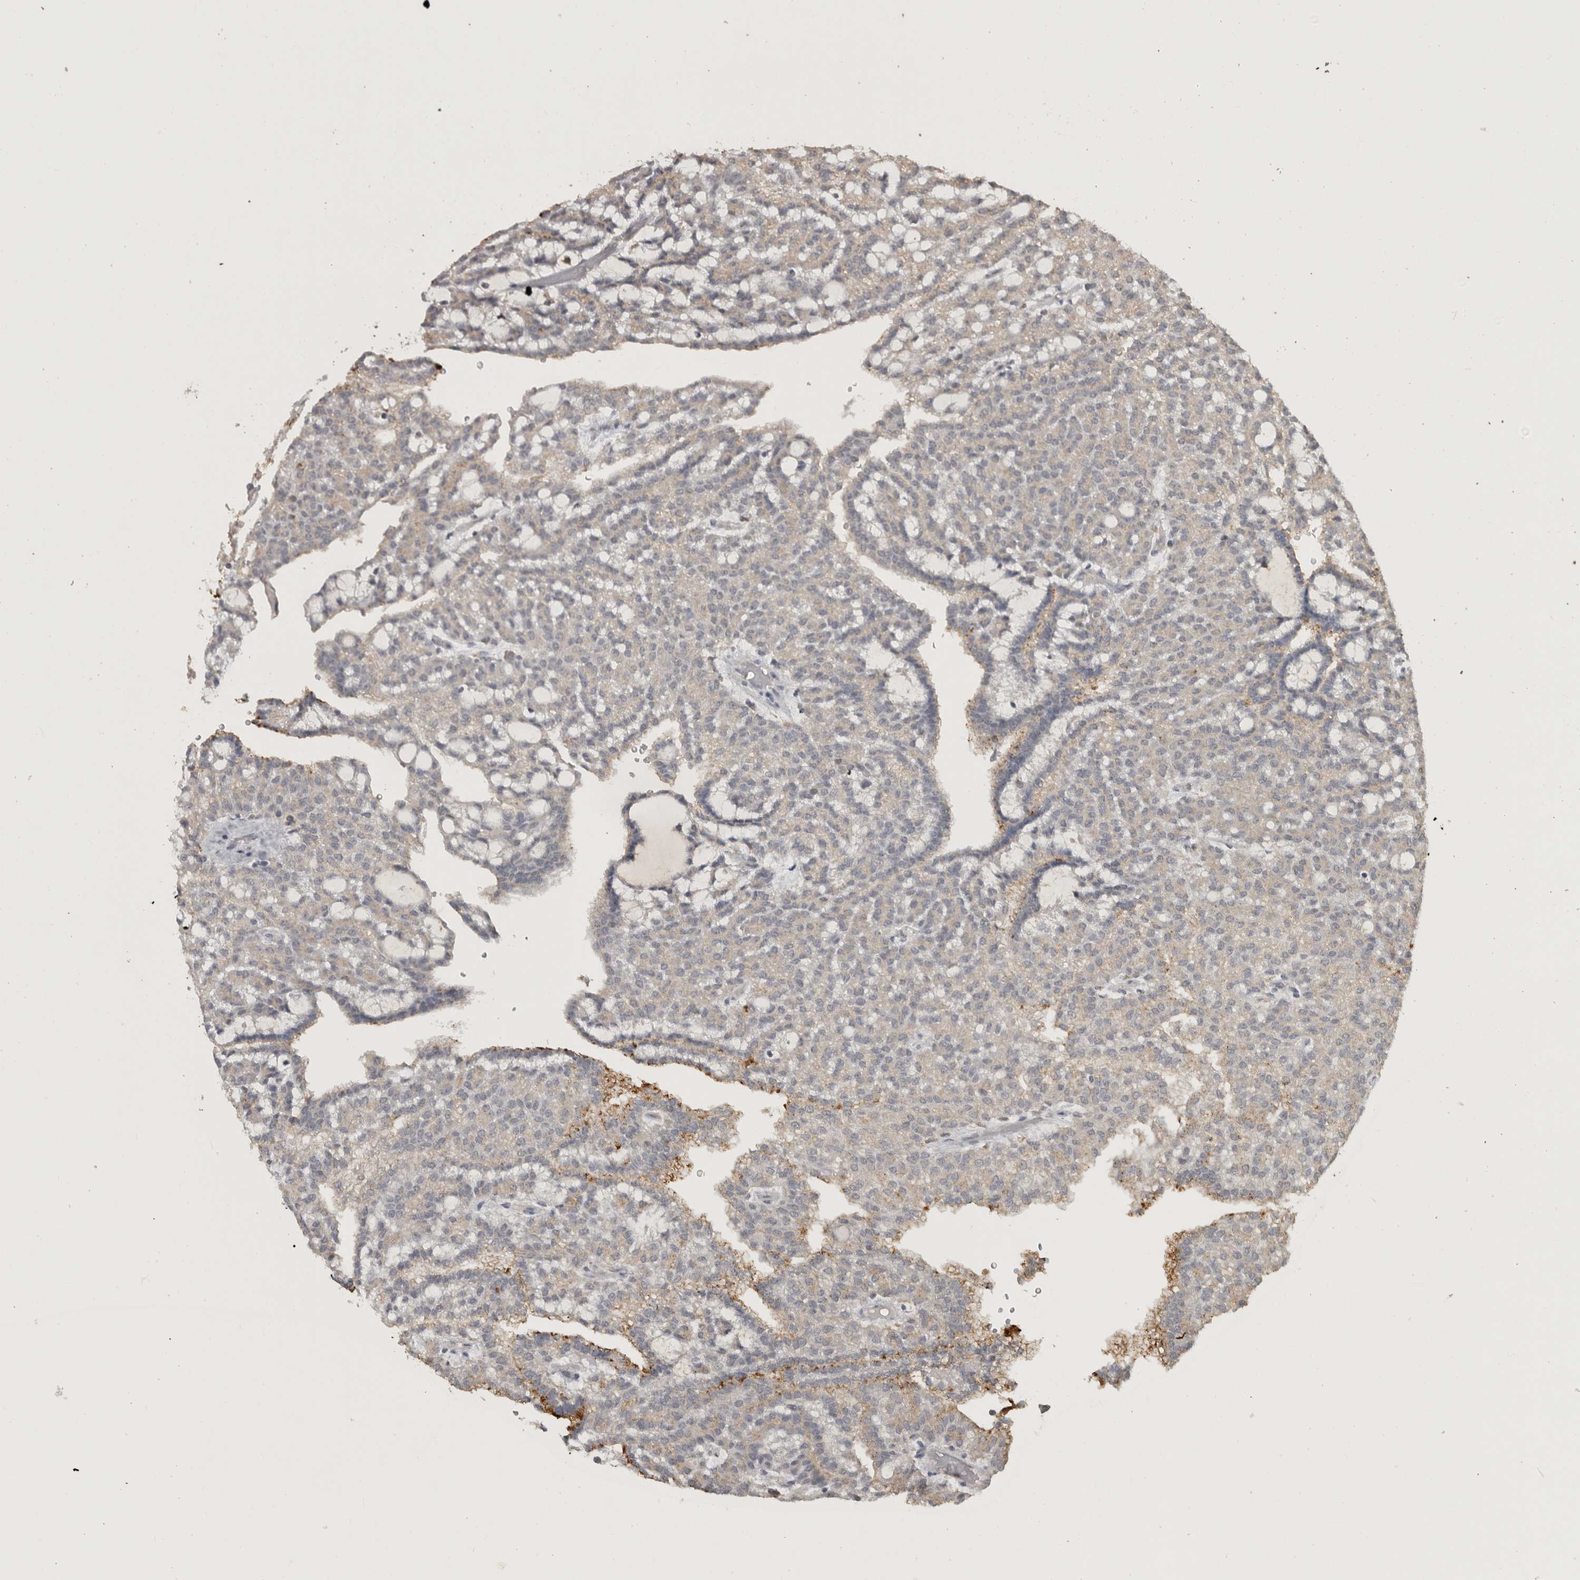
{"staining": {"intensity": "weak", "quantity": "<25%", "location": "cytoplasmic/membranous"}, "tissue": "renal cancer", "cell_type": "Tumor cells", "image_type": "cancer", "snomed": [{"axis": "morphology", "description": "Adenocarcinoma, NOS"}, {"axis": "topography", "description": "Kidney"}], "caption": "Immunohistochemical staining of adenocarcinoma (renal) exhibits no significant expression in tumor cells.", "gene": "ADAMTS4", "patient": {"sex": "male", "age": 63}}